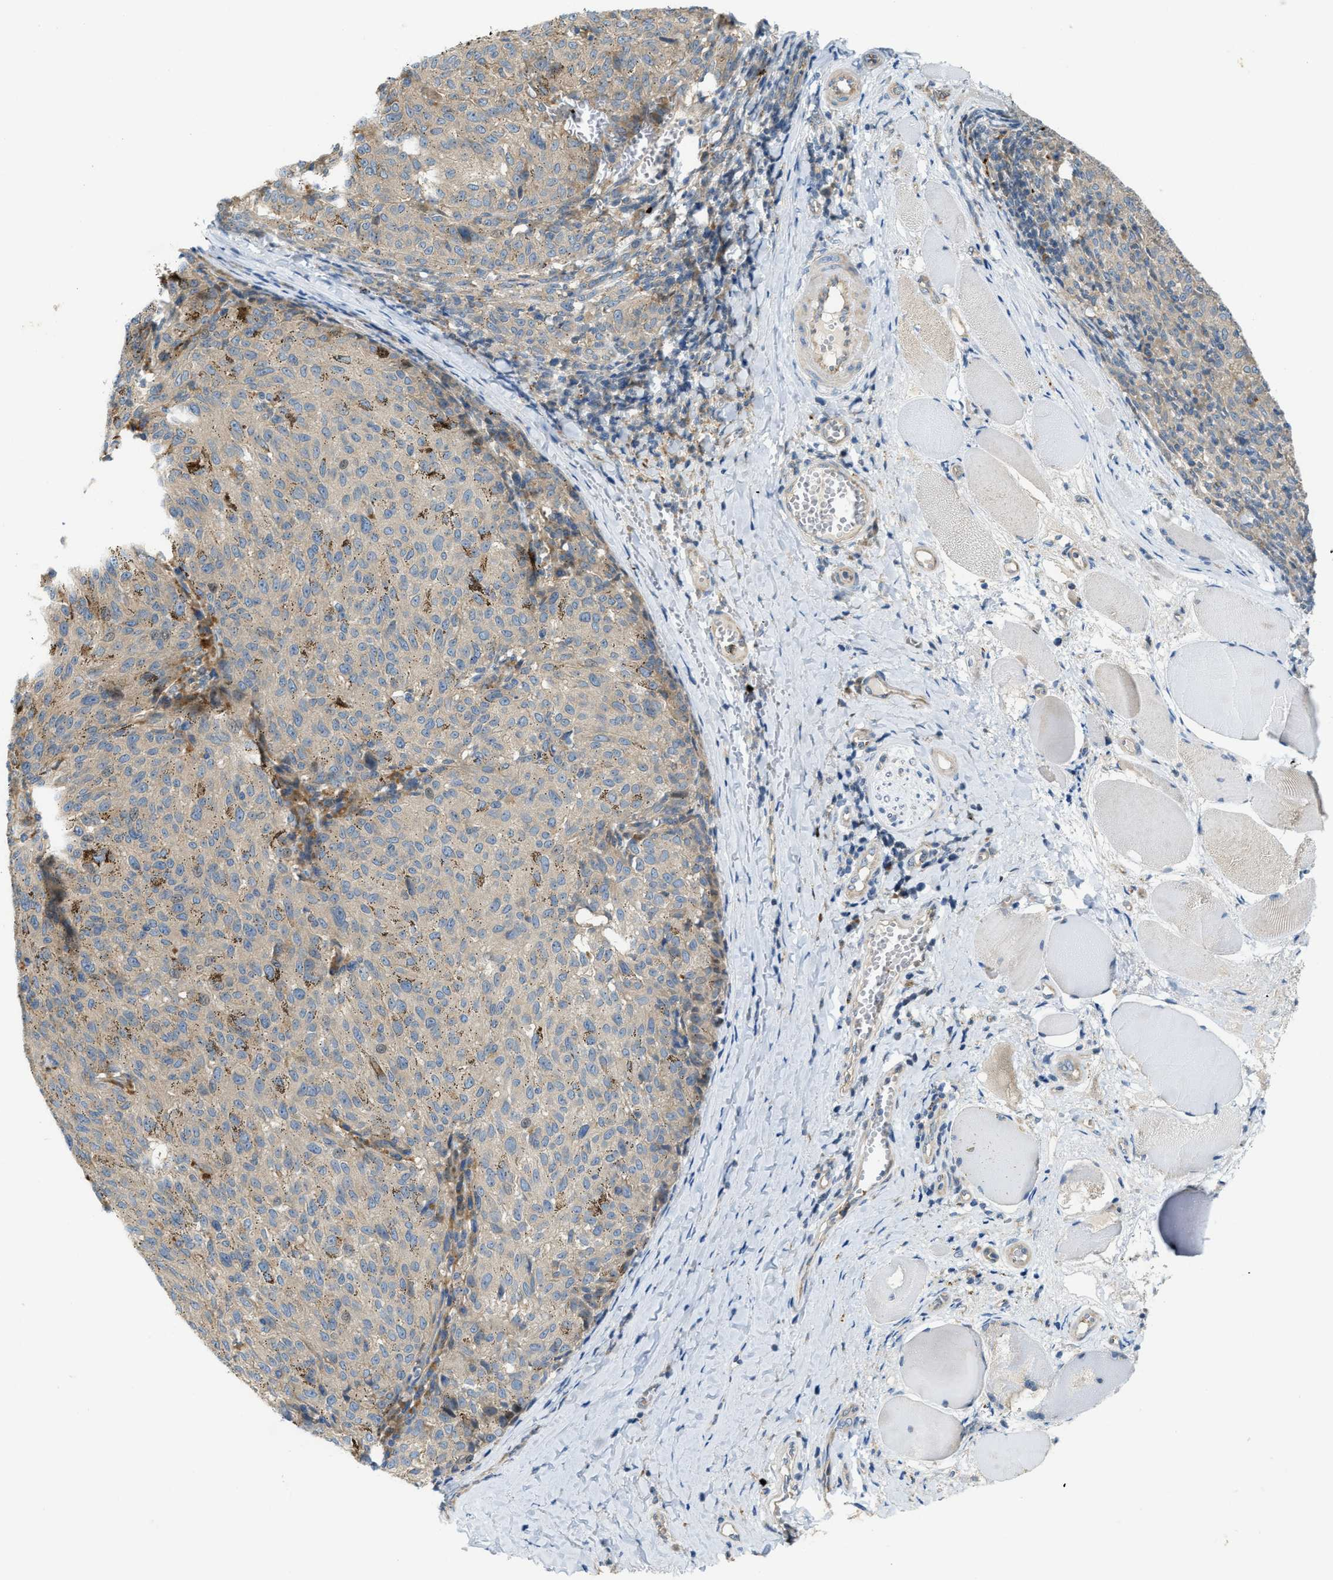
{"staining": {"intensity": "negative", "quantity": "none", "location": "none"}, "tissue": "melanoma", "cell_type": "Tumor cells", "image_type": "cancer", "snomed": [{"axis": "morphology", "description": "Malignant melanoma, NOS"}, {"axis": "topography", "description": "Skin"}], "caption": "Melanoma was stained to show a protein in brown. There is no significant expression in tumor cells. The staining is performed using DAB brown chromogen with nuclei counter-stained in using hematoxylin.", "gene": "KLHDC10", "patient": {"sex": "female", "age": 72}}